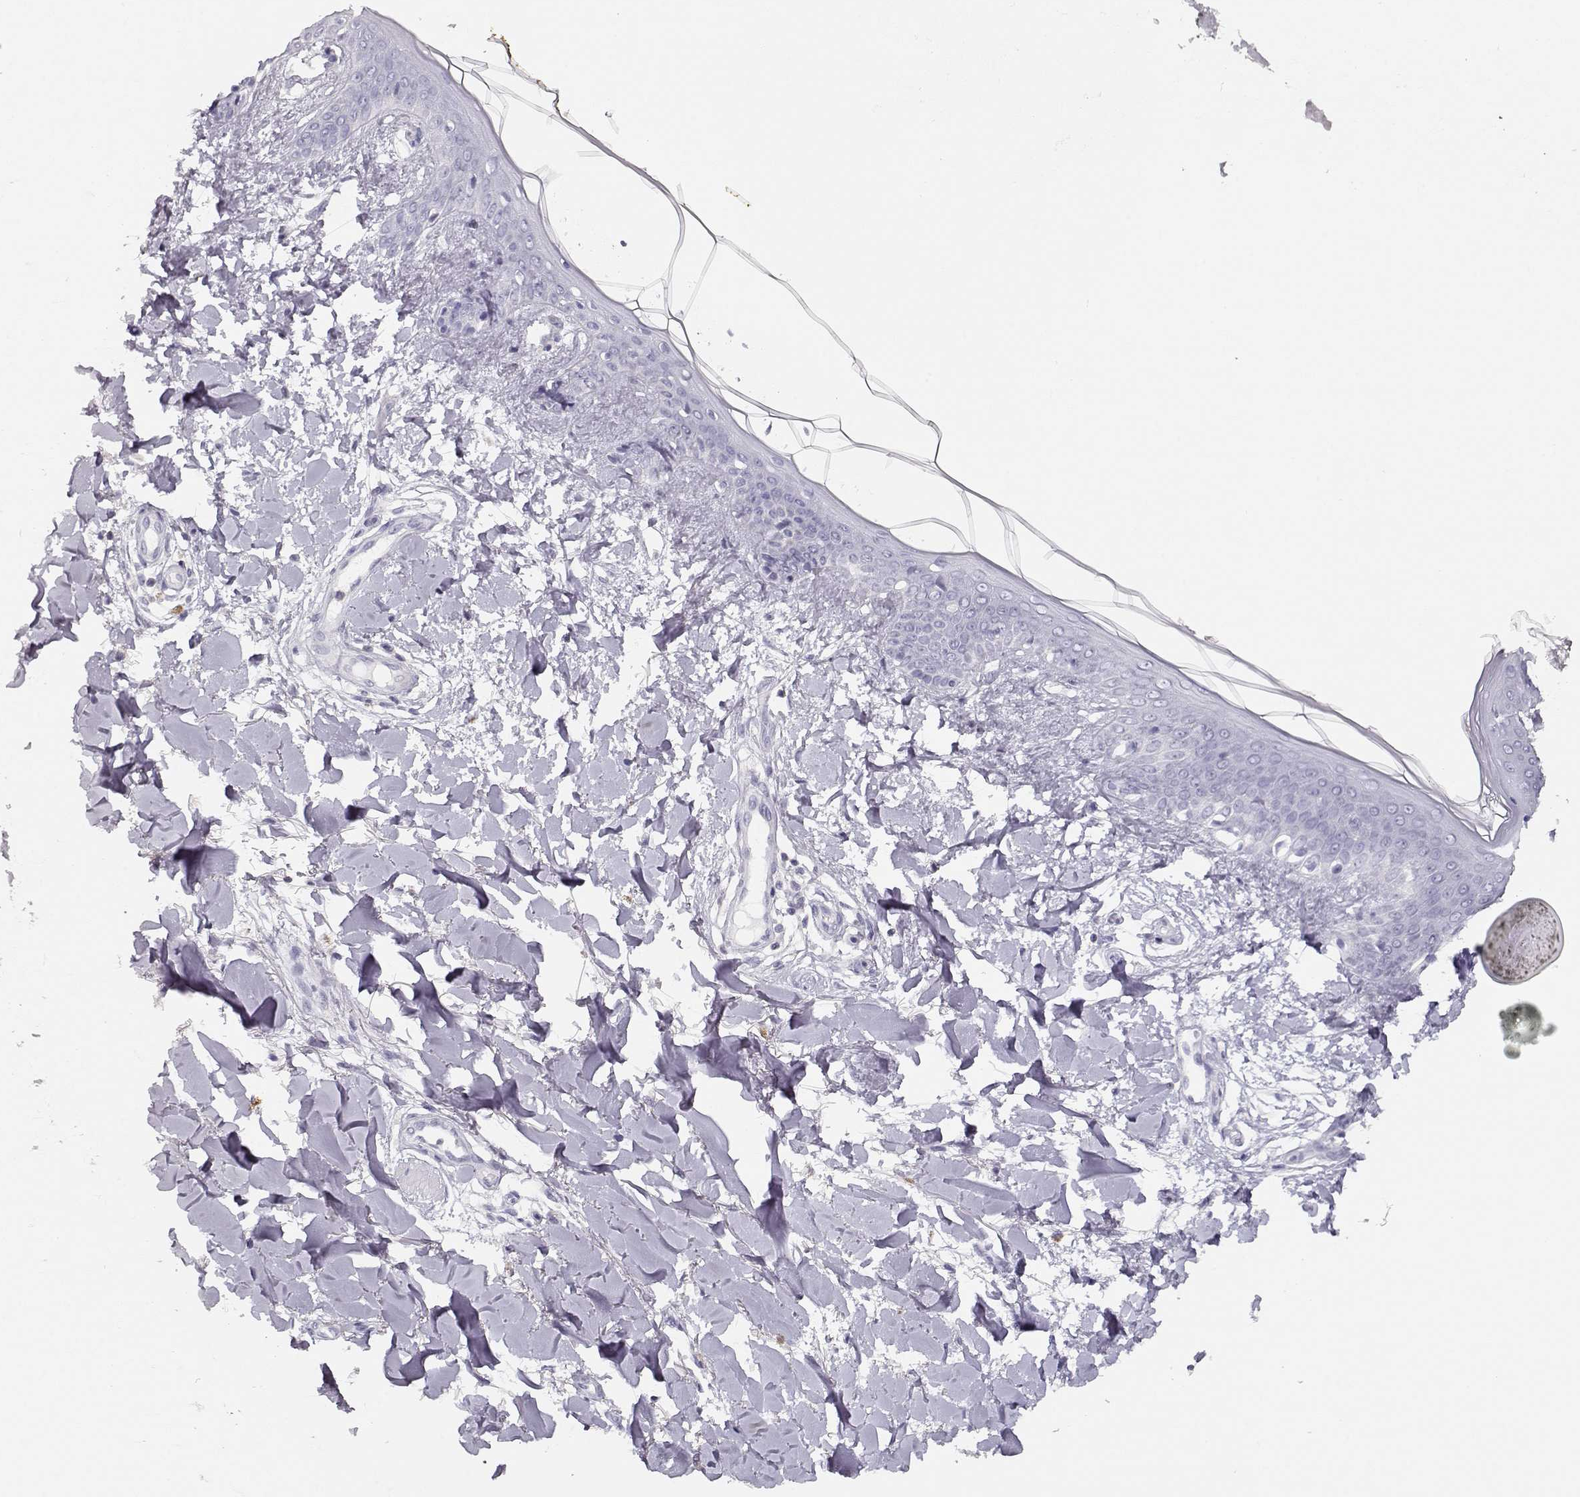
{"staining": {"intensity": "negative", "quantity": "none", "location": "none"}, "tissue": "skin", "cell_type": "Fibroblasts", "image_type": "normal", "snomed": [{"axis": "morphology", "description": "Normal tissue, NOS"}, {"axis": "topography", "description": "Skin"}], "caption": "This is an IHC micrograph of normal human skin. There is no expression in fibroblasts.", "gene": "FAM166A", "patient": {"sex": "female", "age": 34}}